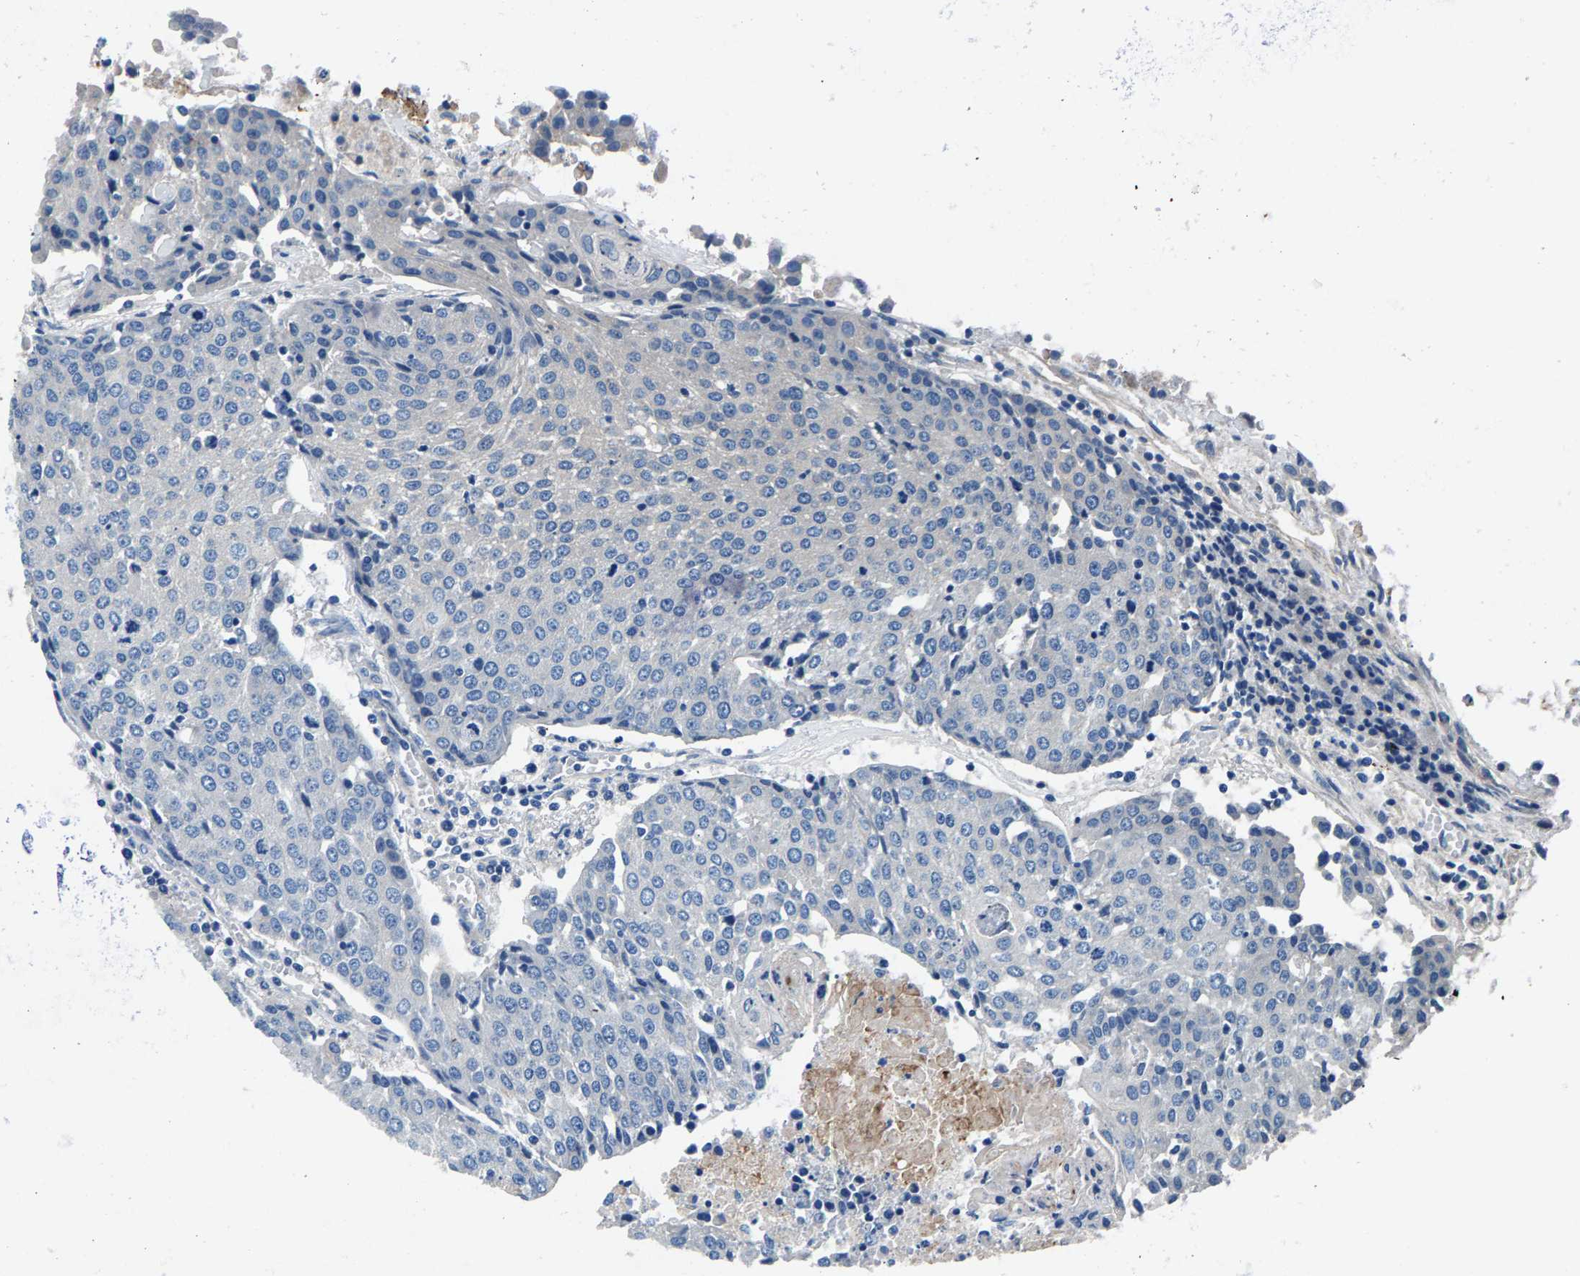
{"staining": {"intensity": "negative", "quantity": "none", "location": "none"}, "tissue": "urothelial cancer", "cell_type": "Tumor cells", "image_type": "cancer", "snomed": [{"axis": "morphology", "description": "Urothelial carcinoma, High grade"}, {"axis": "topography", "description": "Urinary bladder"}], "caption": "High-grade urothelial carcinoma stained for a protein using immunohistochemistry shows no positivity tumor cells.", "gene": "CDRT4", "patient": {"sex": "female", "age": 85}}